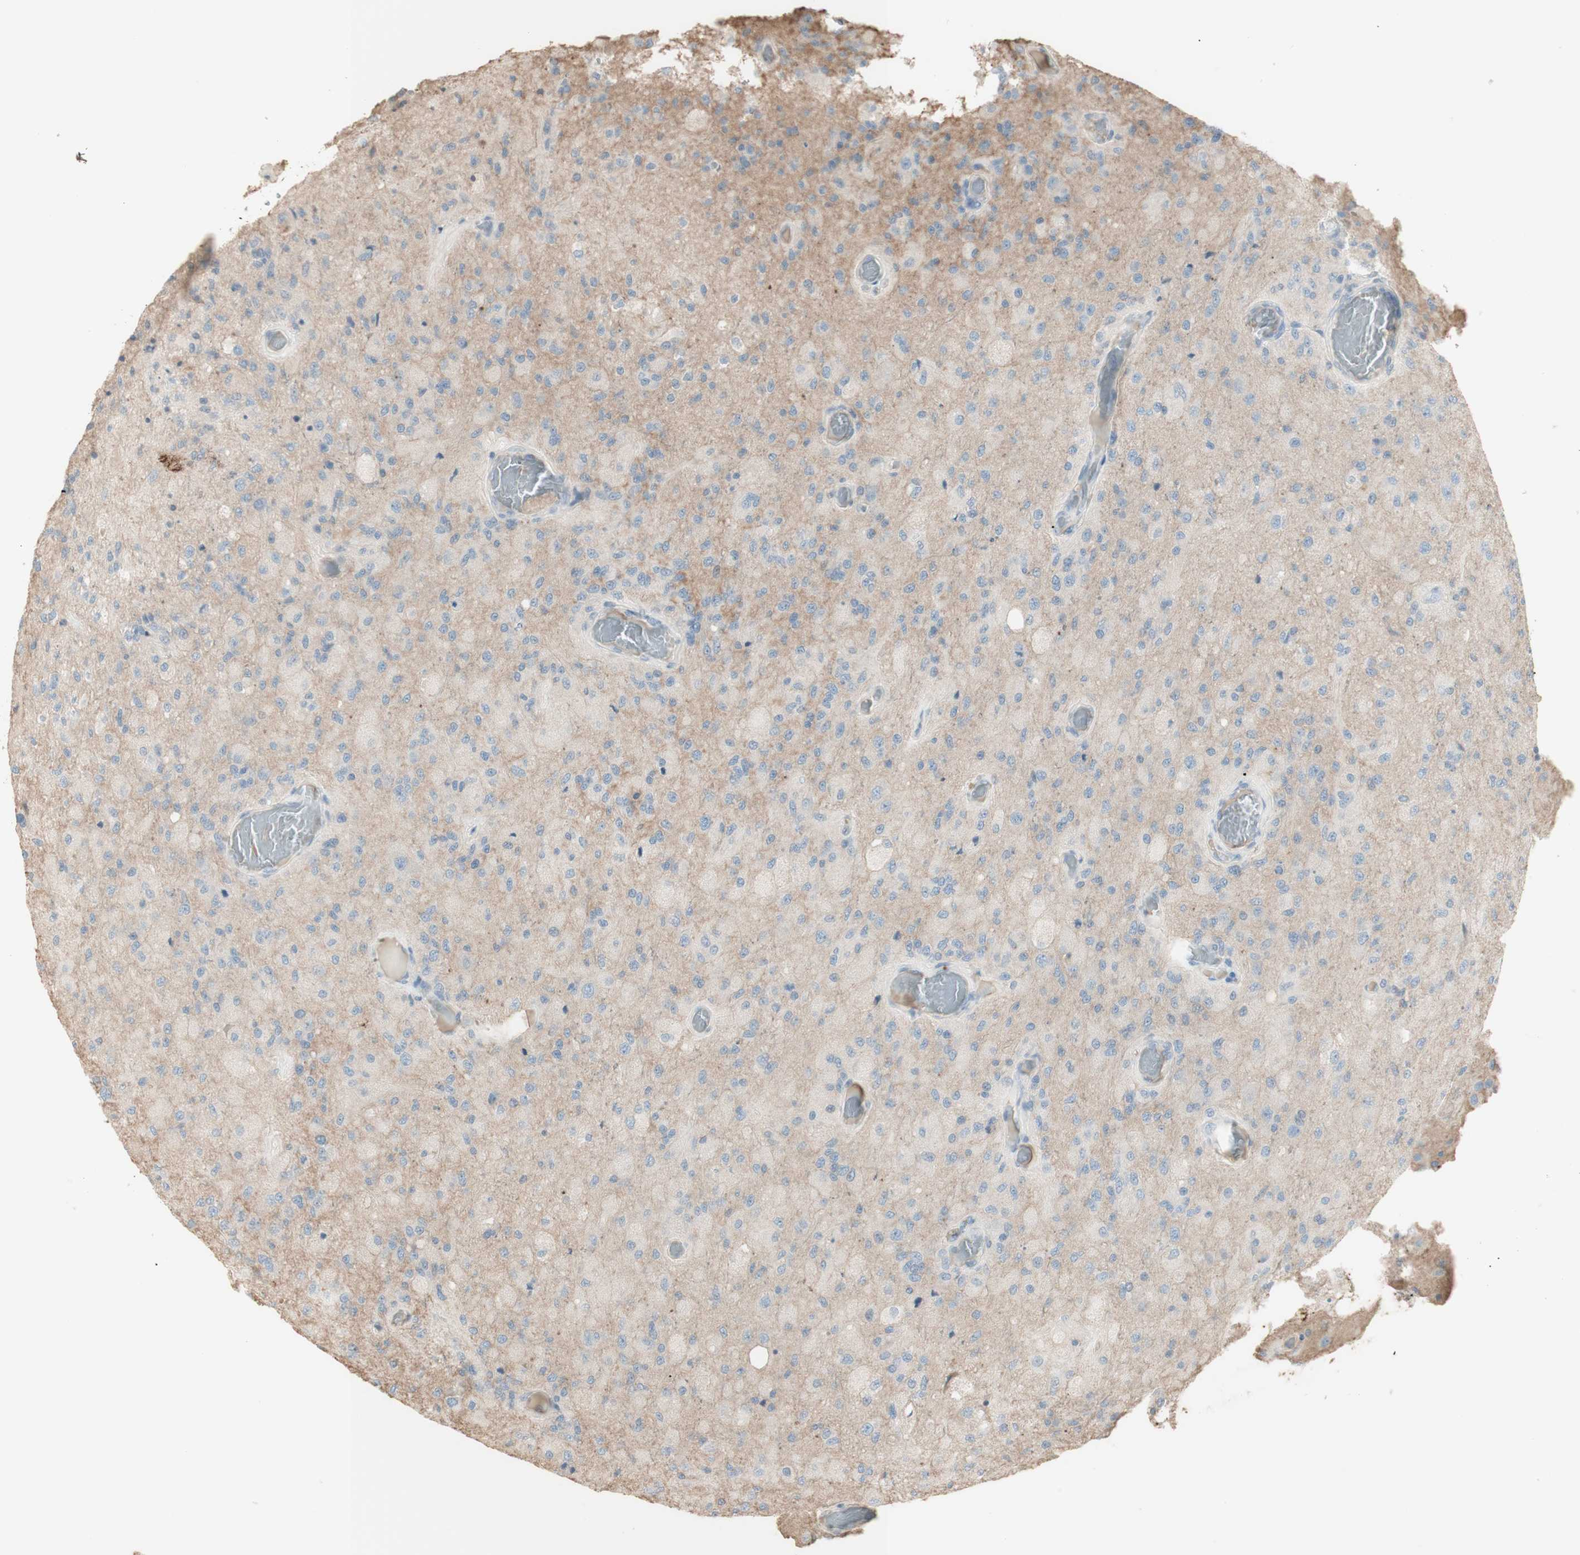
{"staining": {"intensity": "negative", "quantity": "none", "location": "none"}, "tissue": "glioma", "cell_type": "Tumor cells", "image_type": "cancer", "snomed": [{"axis": "morphology", "description": "Normal tissue, NOS"}, {"axis": "morphology", "description": "Glioma, malignant, High grade"}, {"axis": "topography", "description": "Cerebral cortex"}], "caption": "Immunohistochemical staining of human glioma shows no significant staining in tumor cells.", "gene": "IFNG", "patient": {"sex": "male", "age": 77}}